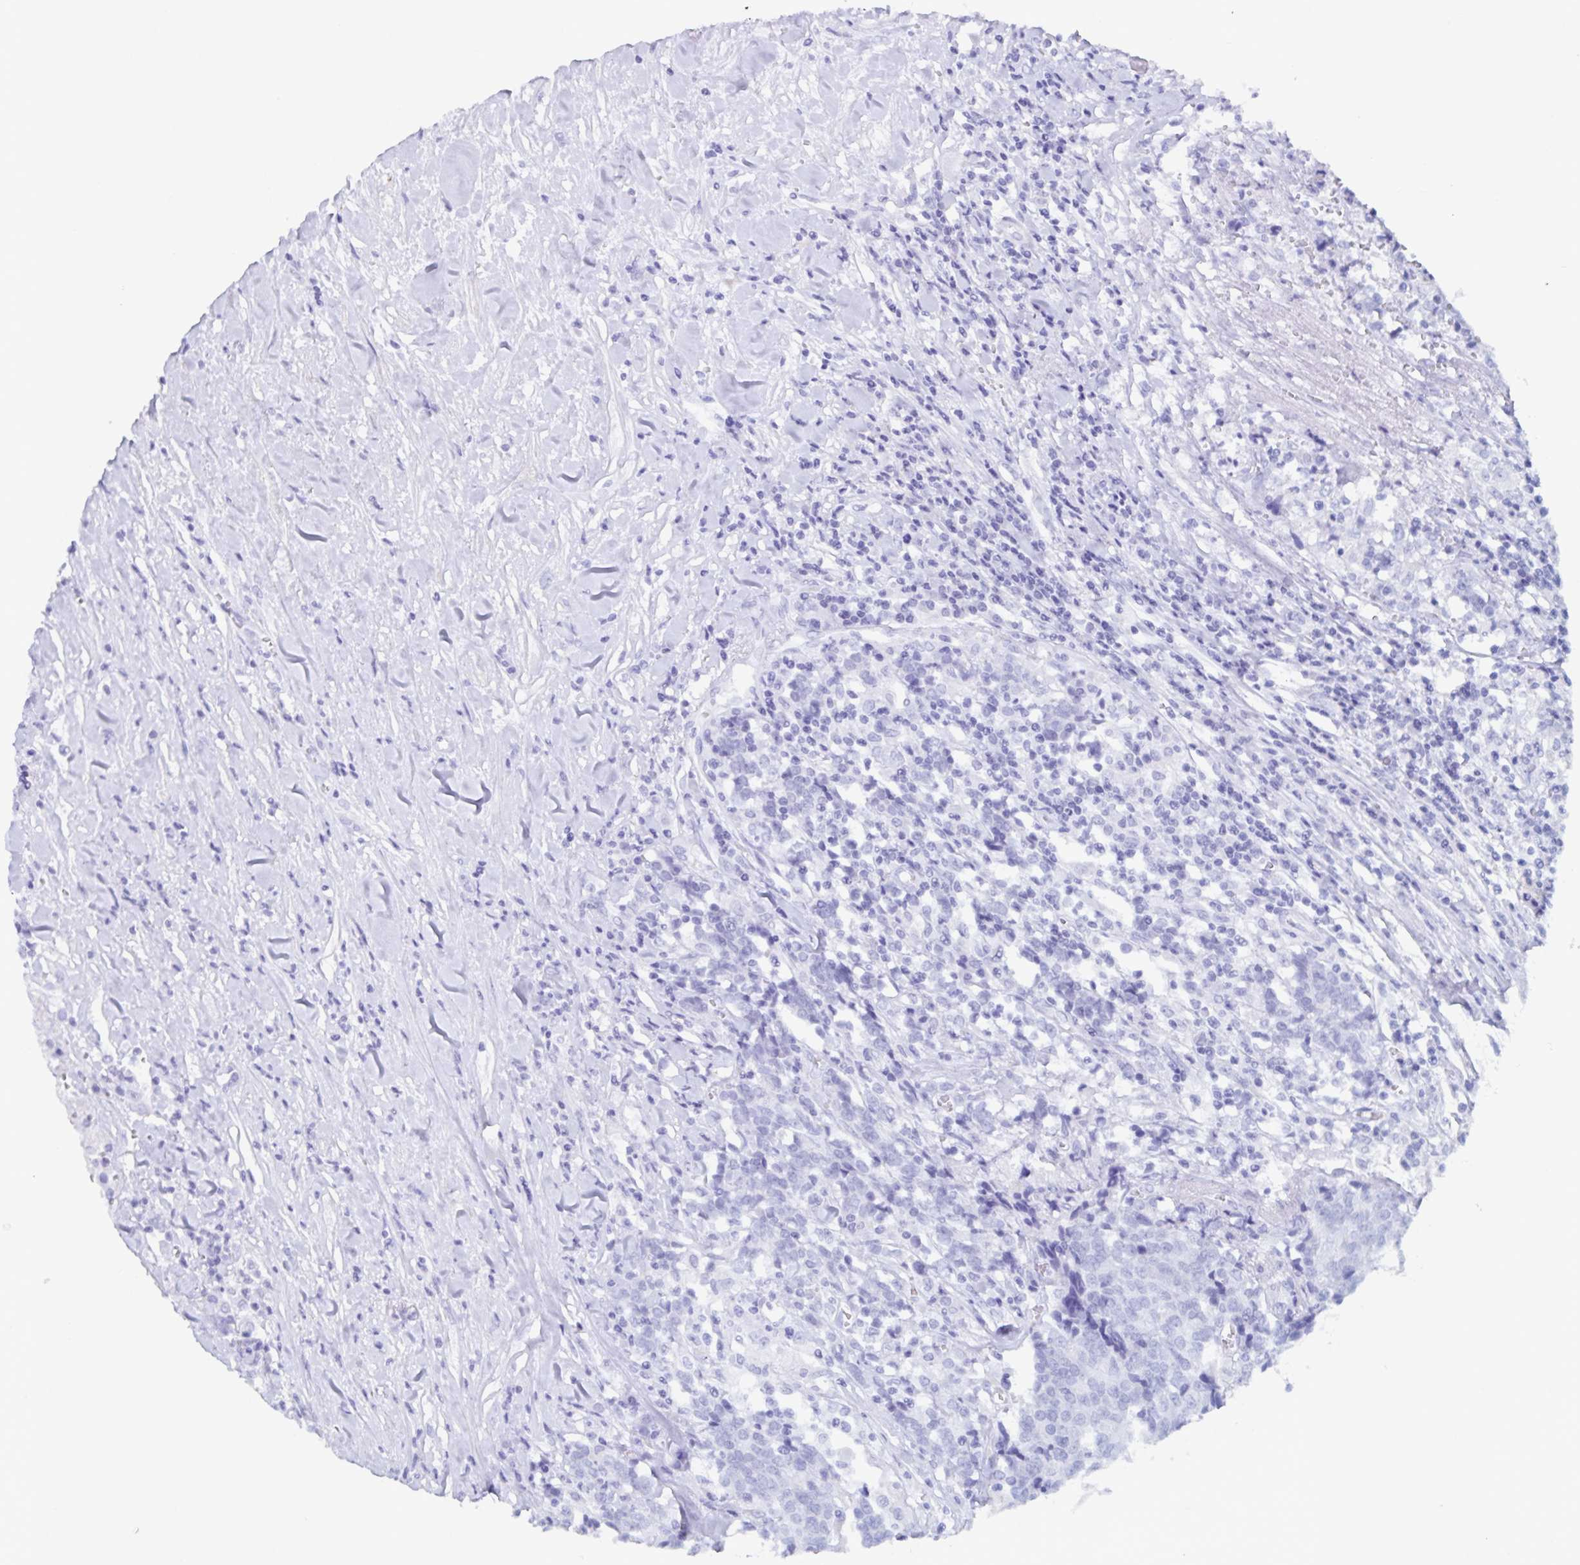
{"staining": {"intensity": "negative", "quantity": "none", "location": "none"}, "tissue": "prostate cancer", "cell_type": "Tumor cells", "image_type": "cancer", "snomed": [{"axis": "morphology", "description": "Adenocarcinoma, High grade"}, {"axis": "topography", "description": "Prostate and seminal vesicle, NOS"}], "caption": "Tumor cells show no significant protein staining in prostate cancer (adenocarcinoma (high-grade)). (DAB IHC with hematoxylin counter stain).", "gene": "GPR137", "patient": {"sex": "male", "age": 60}}